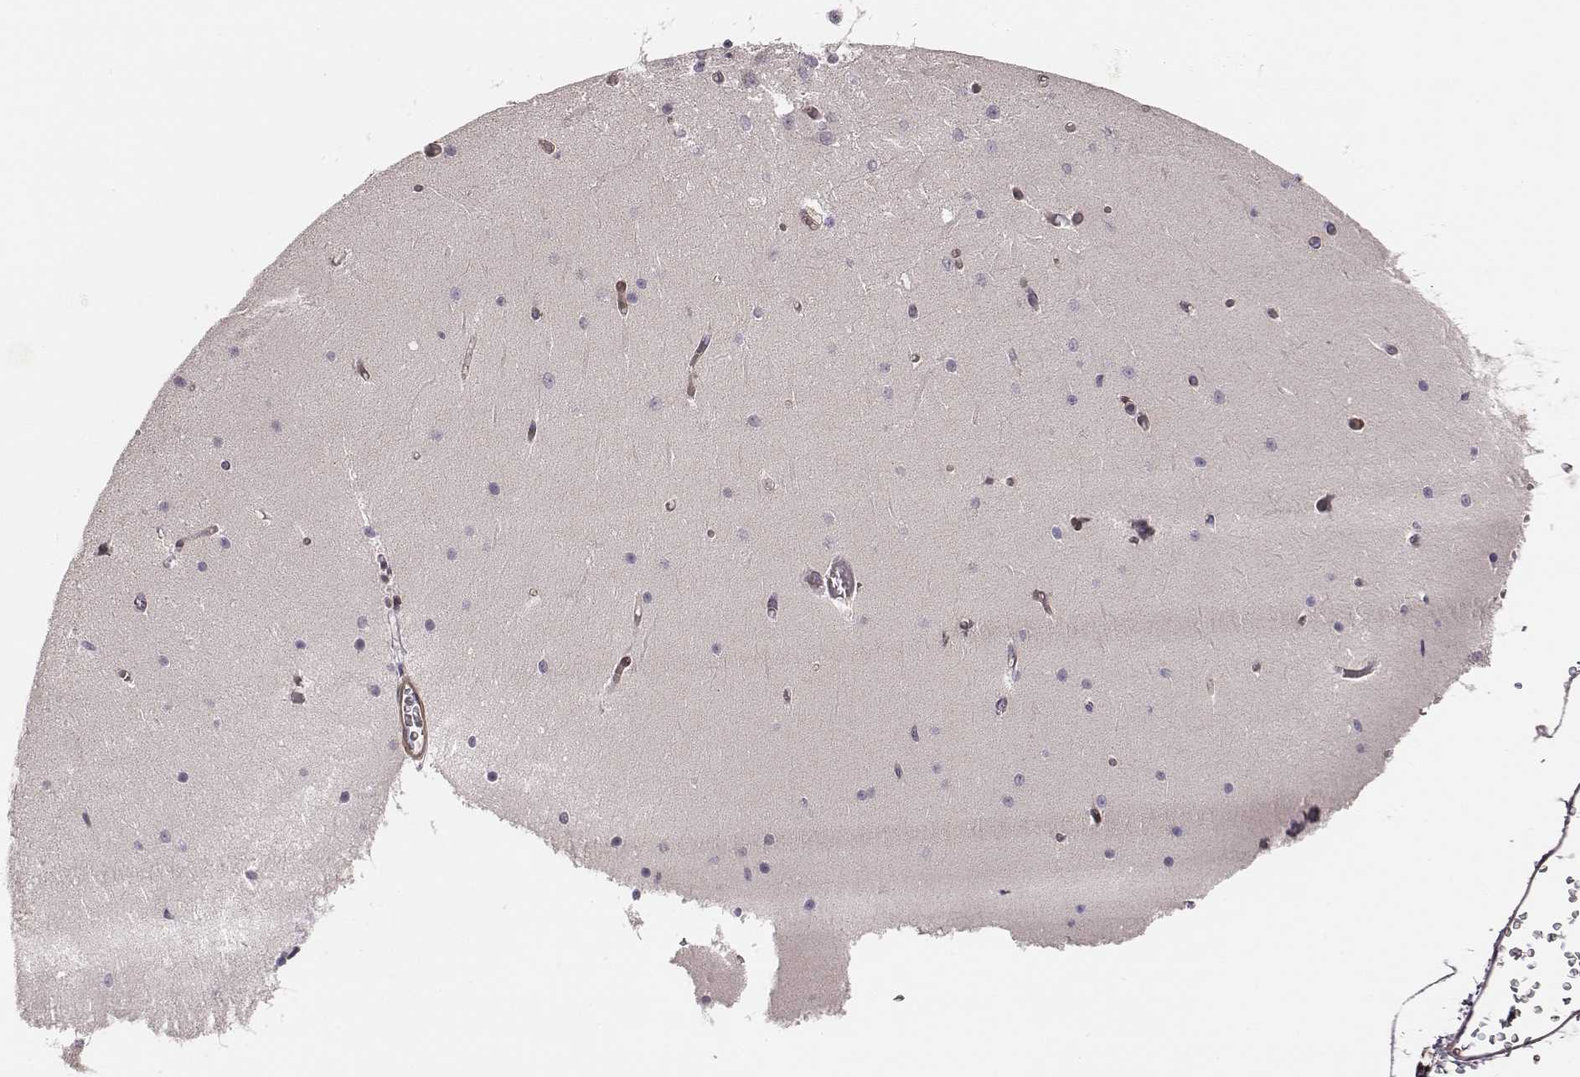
{"staining": {"intensity": "negative", "quantity": "none", "location": "none"}, "tissue": "cerebellum", "cell_type": "Cells in granular layer", "image_type": "normal", "snomed": [{"axis": "morphology", "description": "Normal tissue, NOS"}, {"axis": "topography", "description": "Cerebellum"}], "caption": "Cells in granular layer show no significant protein positivity in normal cerebellum. (Brightfield microscopy of DAB (3,3'-diaminobenzidine) immunohistochemistry (IHC) at high magnification).", "gene": "ZYX", "patient": {"sex": "female", "age": 28}}